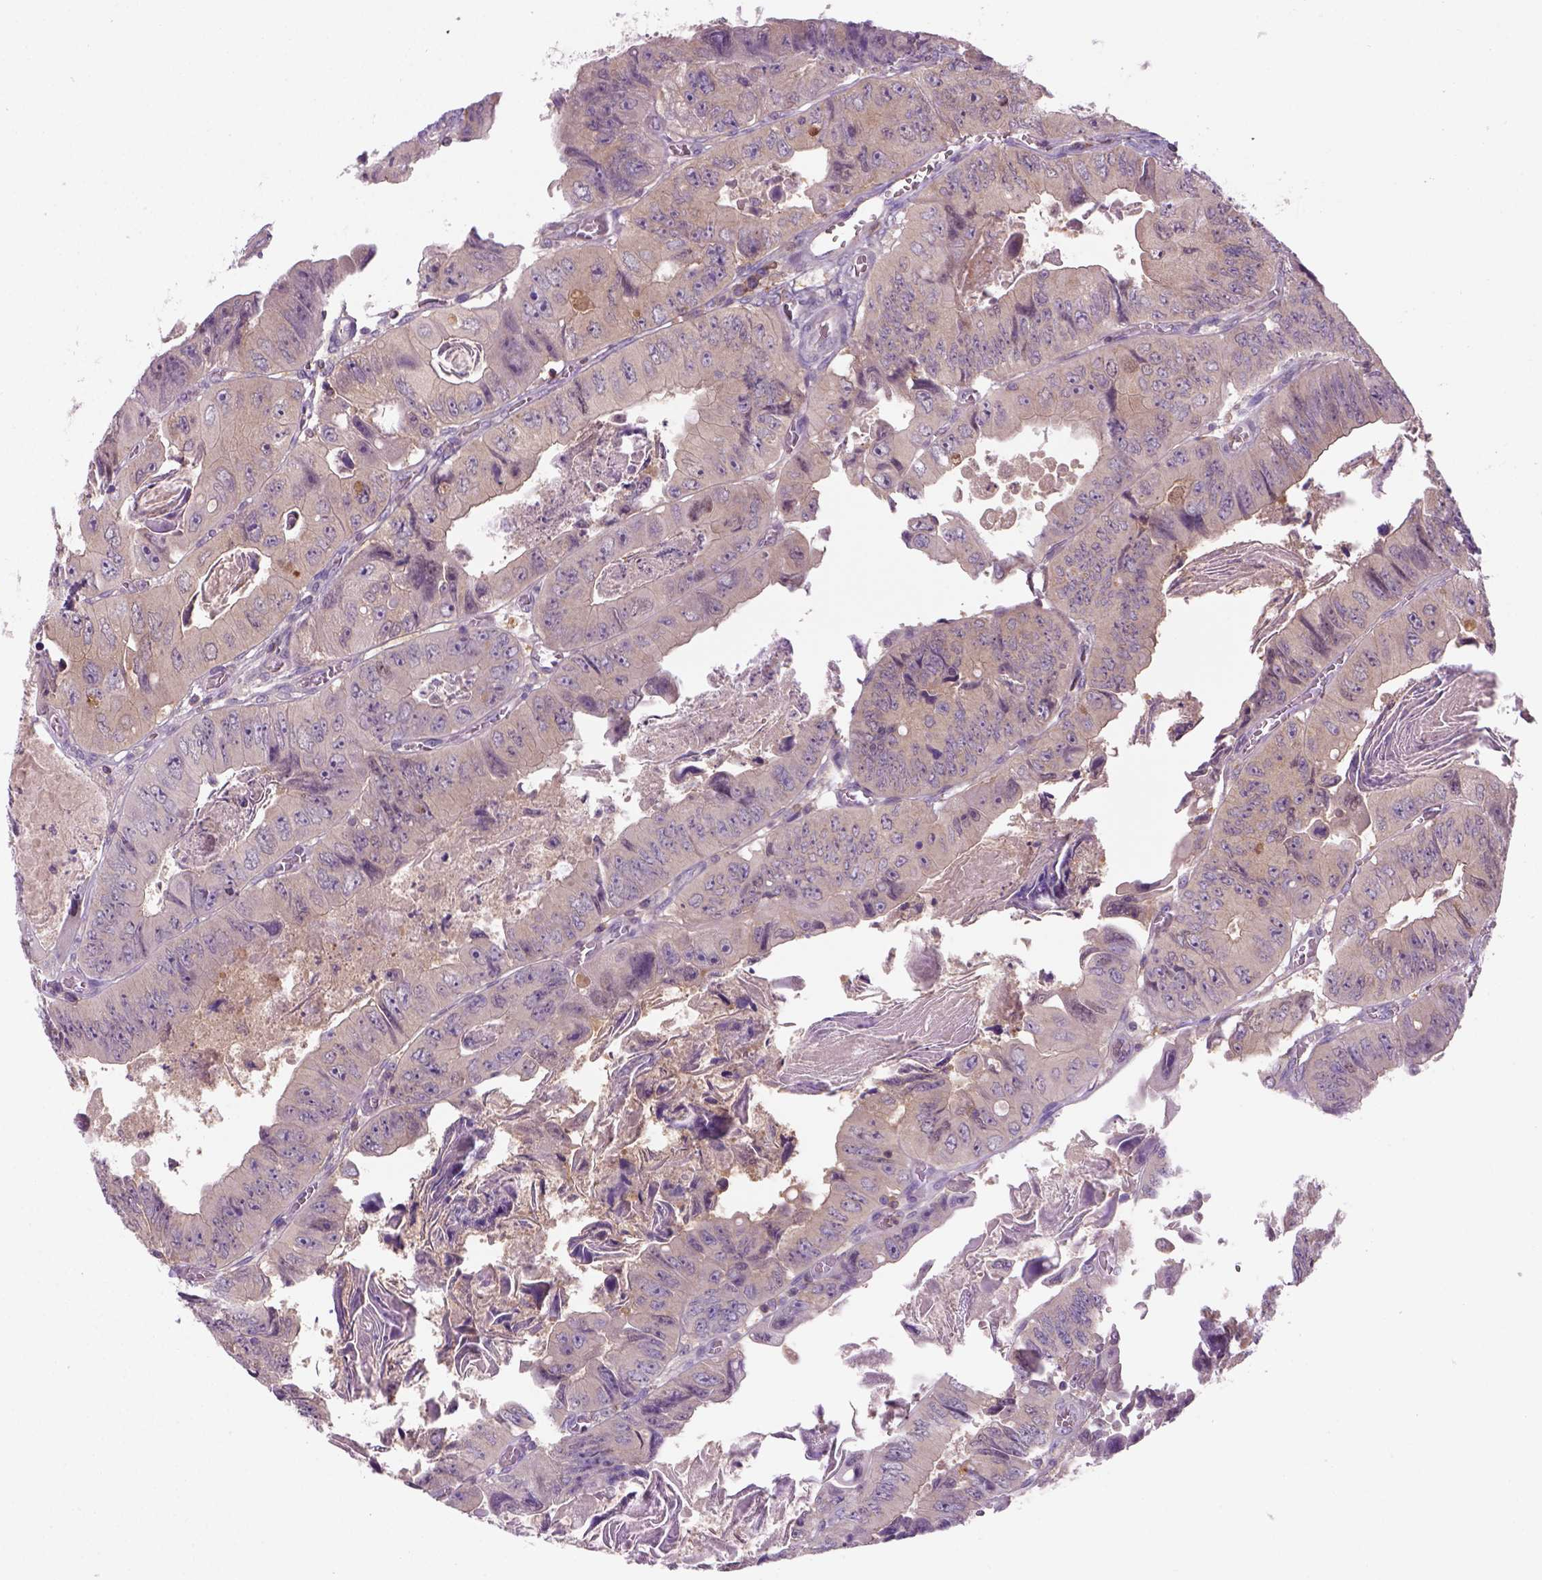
{"staining": {"intensity": "moderate", "quantity": "<25%", "location": "cytoplasmic/membranous"}, "tissue": "colorectal cancer", "cell_type": "Tumor cells", "image_type": "cancer", "snomed": [{"axis": "morphology", "description": "Adenocarcinoma, NOS"}, {"axis": "topography", "description": "Colon"}], "caption": "An image of human adenocarcinoma (colorectal) stained for a protein reveals moderate cytoplasmic/membranous brown staining in tumor cells.", "gene": "GOT1", "patient": {"sex": "female", "age": 84}}